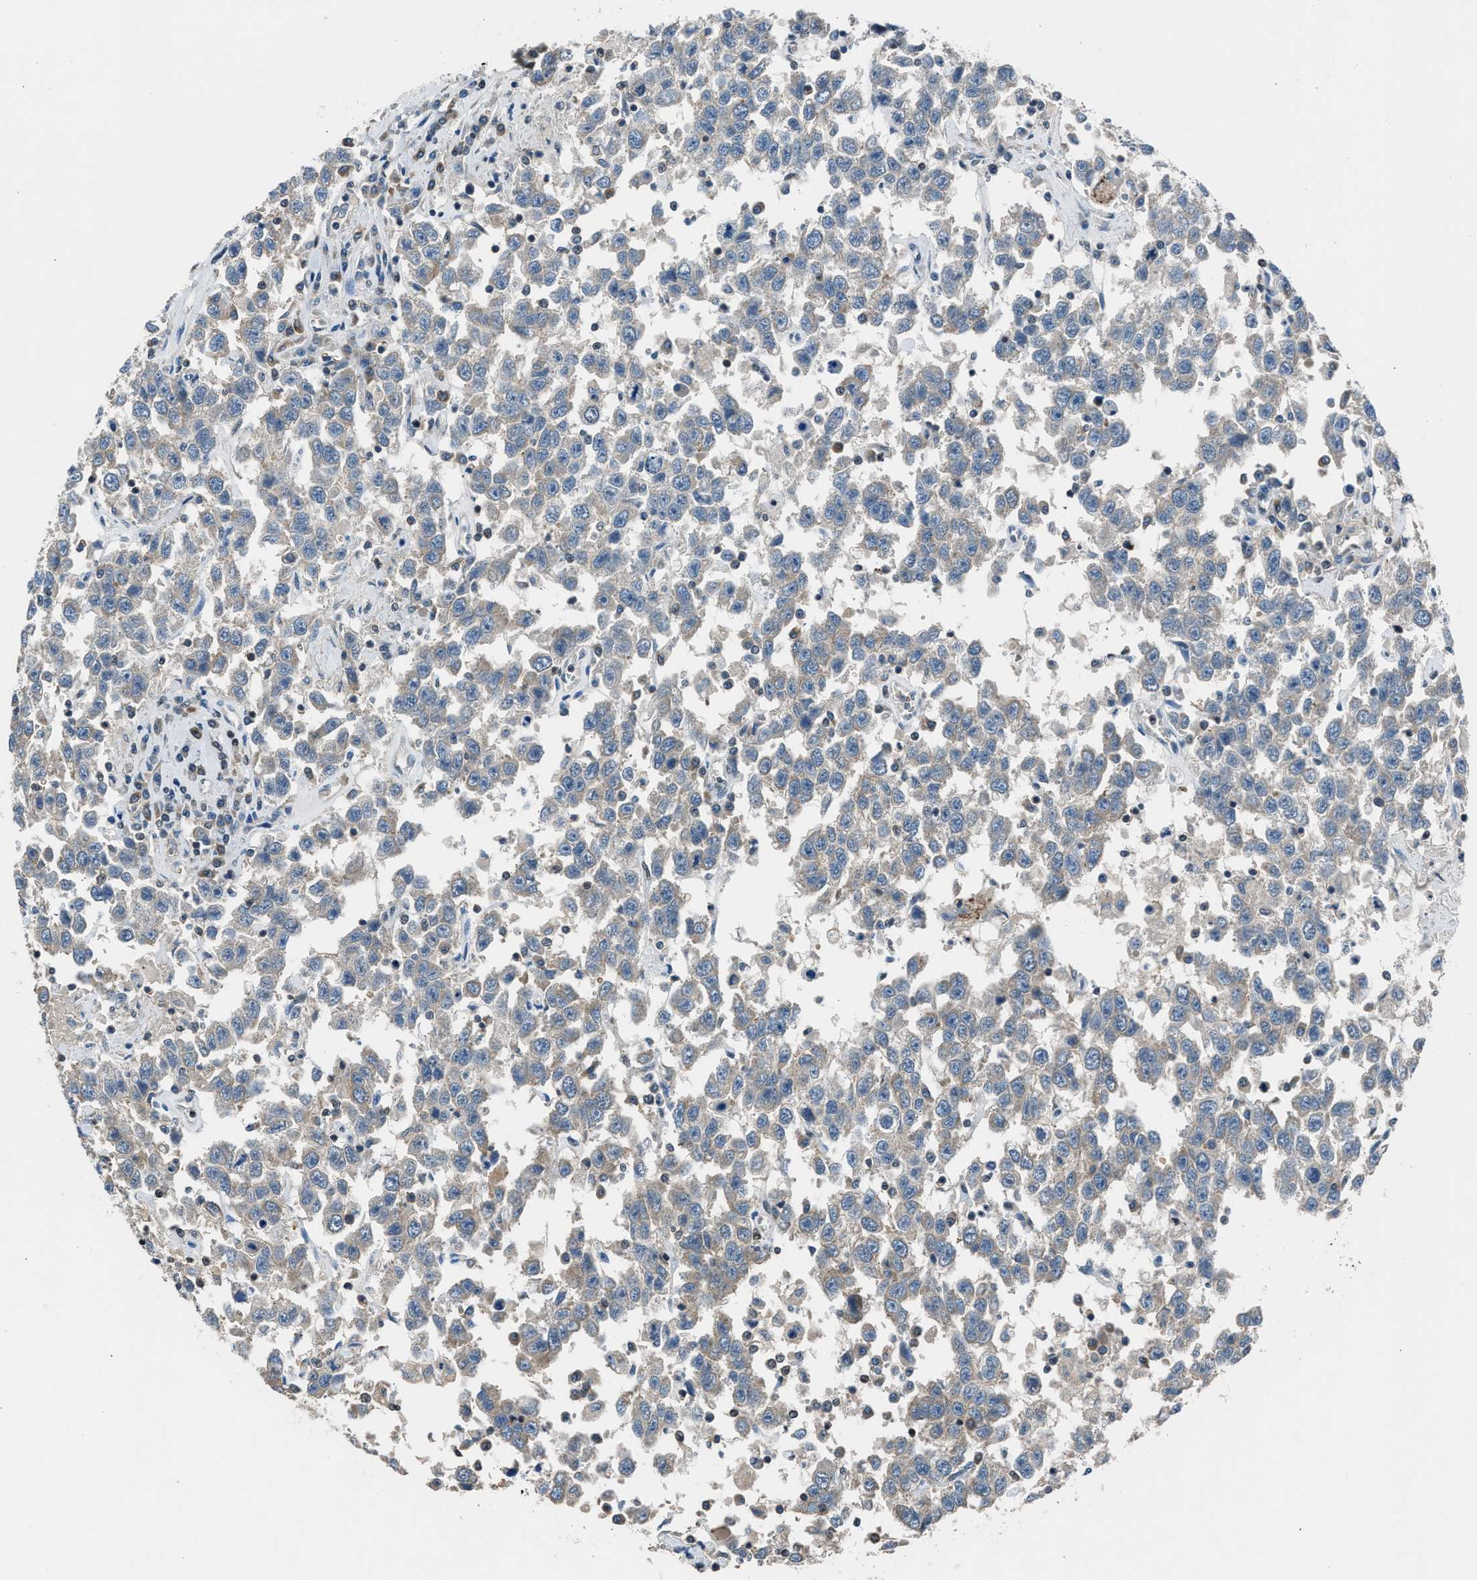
{"staining": {"intensity": "weak", "quantity": "<25%", "location": "cytoplasmic/membranous"}, "tissue": "testis cancer", "cell_type": "Tumor cells", "image_type": "cancer", "snomed": [{"axis": "morphology", "description": "Seminoma, NOS"}, {"axis": "topography", "description": "Testis"}], "caption": "The photomicrograph exhibits no staining of tumor cells in testis cancer. (DAB (3,3'-diaminobenzidine) IHC visualized using brightfield microscopy, high magnification).", "gene": "LMLN", "patient": {"sex": "male", "age": 41}}